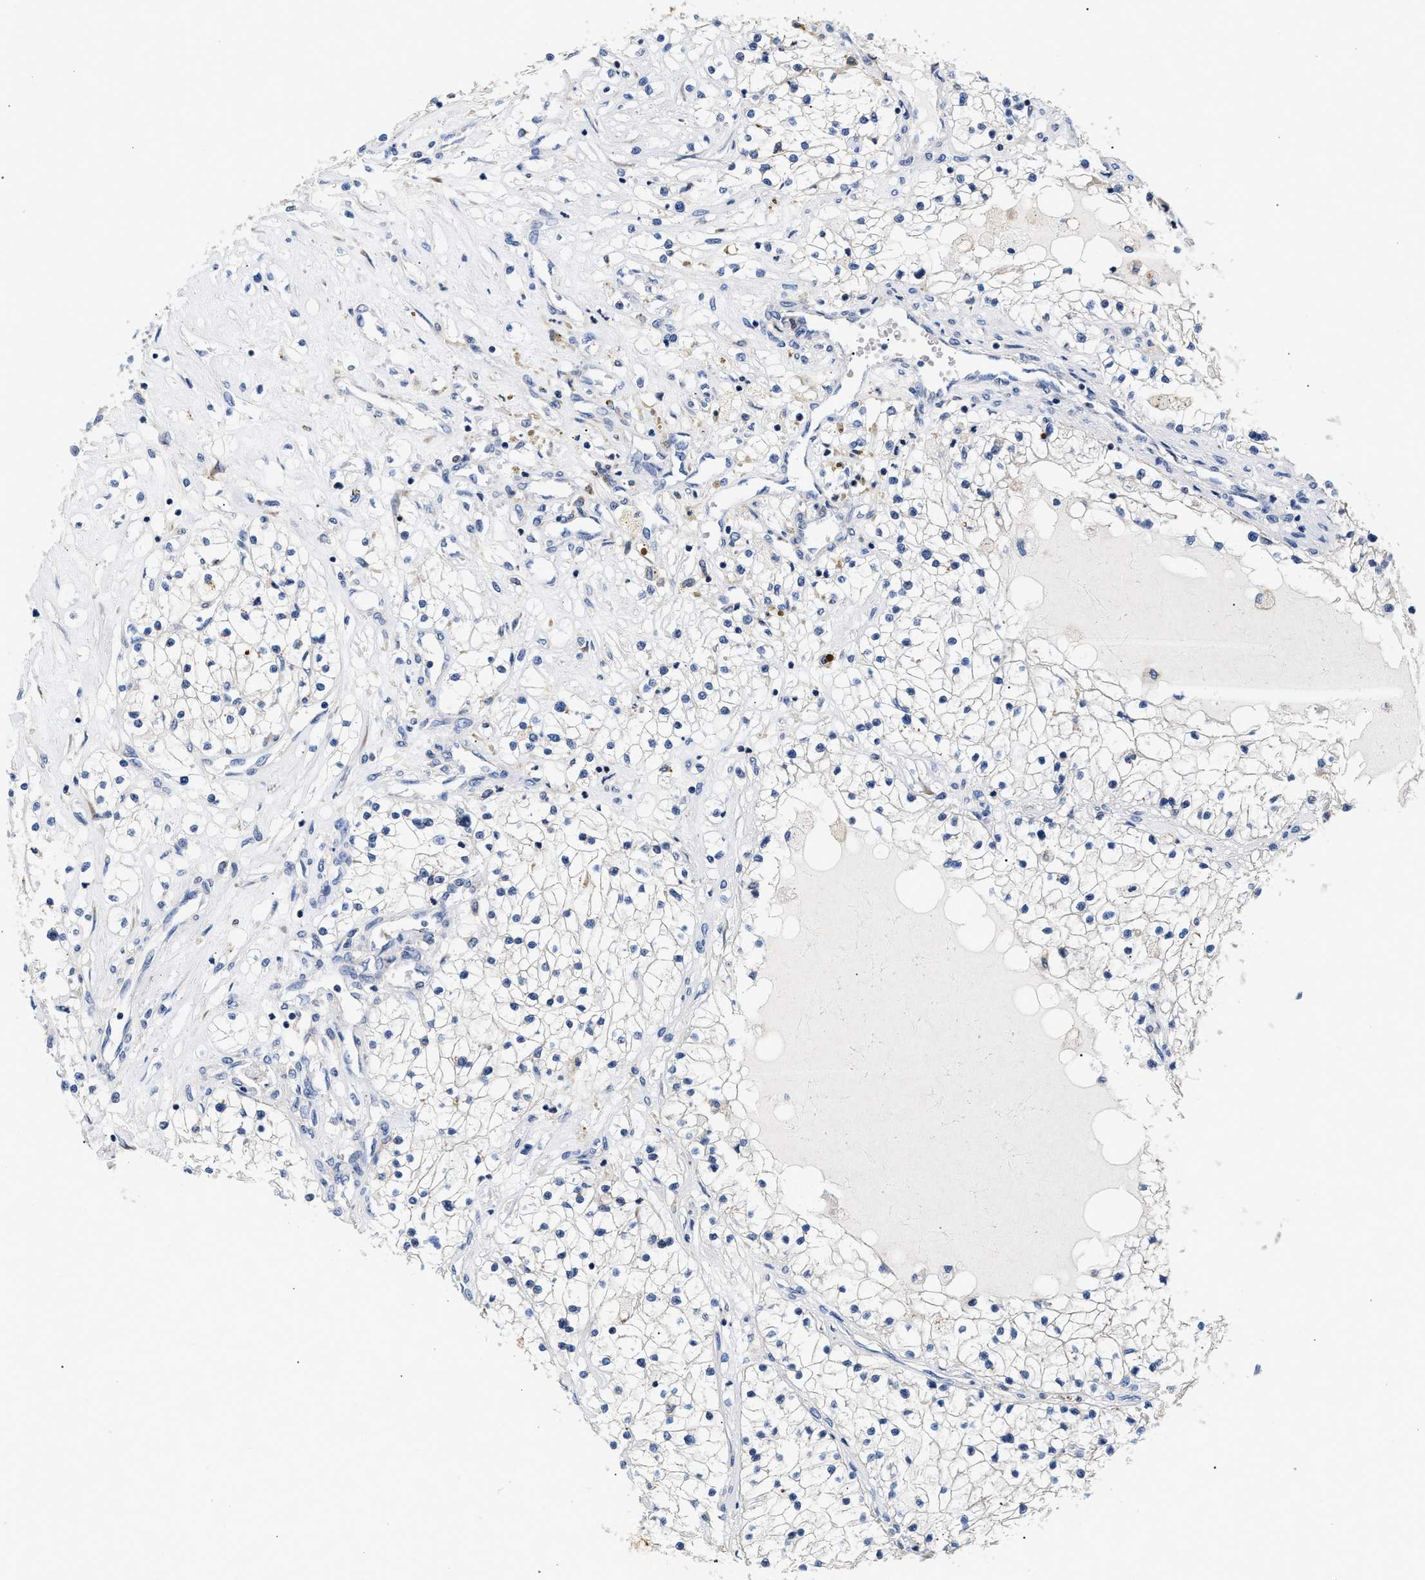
{"staining": {"intensity": "negative", "quantity": "none", "location": "none"}, "tissue": "renal cancer", "cell_type": "Tumor cells", "image_type": "cancer", "snomed": [{"axis": "morphology", "description": "Adenocarcinoma, NOS"}, {"axis": "topography", "description": "Kidney"}], "caption": "The IHC histopathology image has no significant staining in tumor cells of adenocarcinoma (renal) tissue. (DAB (3,3'-diaminobenzidine) IHC visualized using brightfield microscopy, high magnification).", "gene": "GNAI3", "patient": {"sex": "male", "age": 68}}